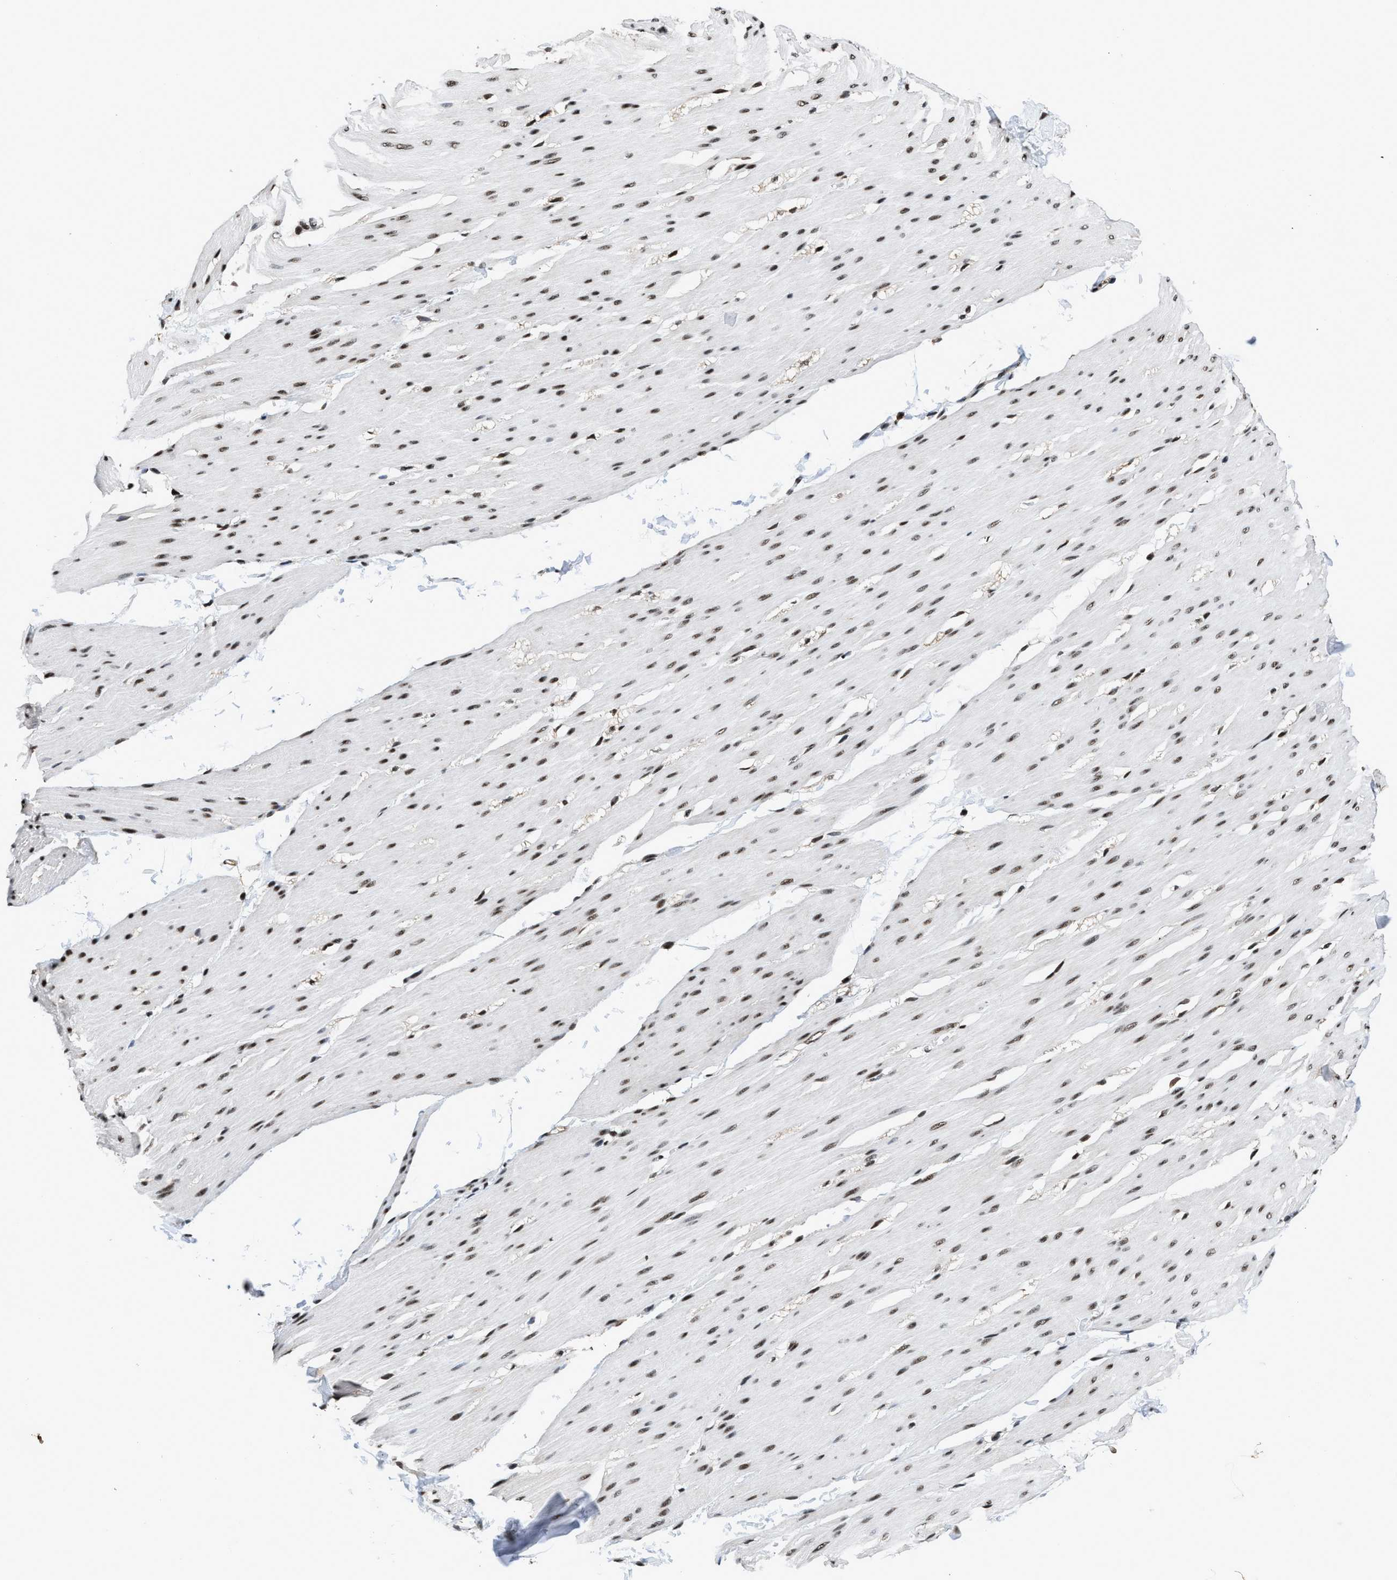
{"staining": {"intensity": "strong", "quantity": "25%-75%", "location": "nuclear"}, "tissue": "smooth muscle", "cell_type": "Smooth muscle cells", "image_type": "normal", "snomed": [{"axis": "morphology", "description": "Normal tissue, NOS"}, {"axis": "topography", "description": "Smooth muscle"}, {"axis": "topography", "description": "Colon"}], "caption": "Smooth muscle cells demonstrate strong nuclear staining in approximately 25%-75% of cells in unremarkable smooth muscle.", "gene": "HNRNPF", "patient": {"sex": "male", "age": 67}}